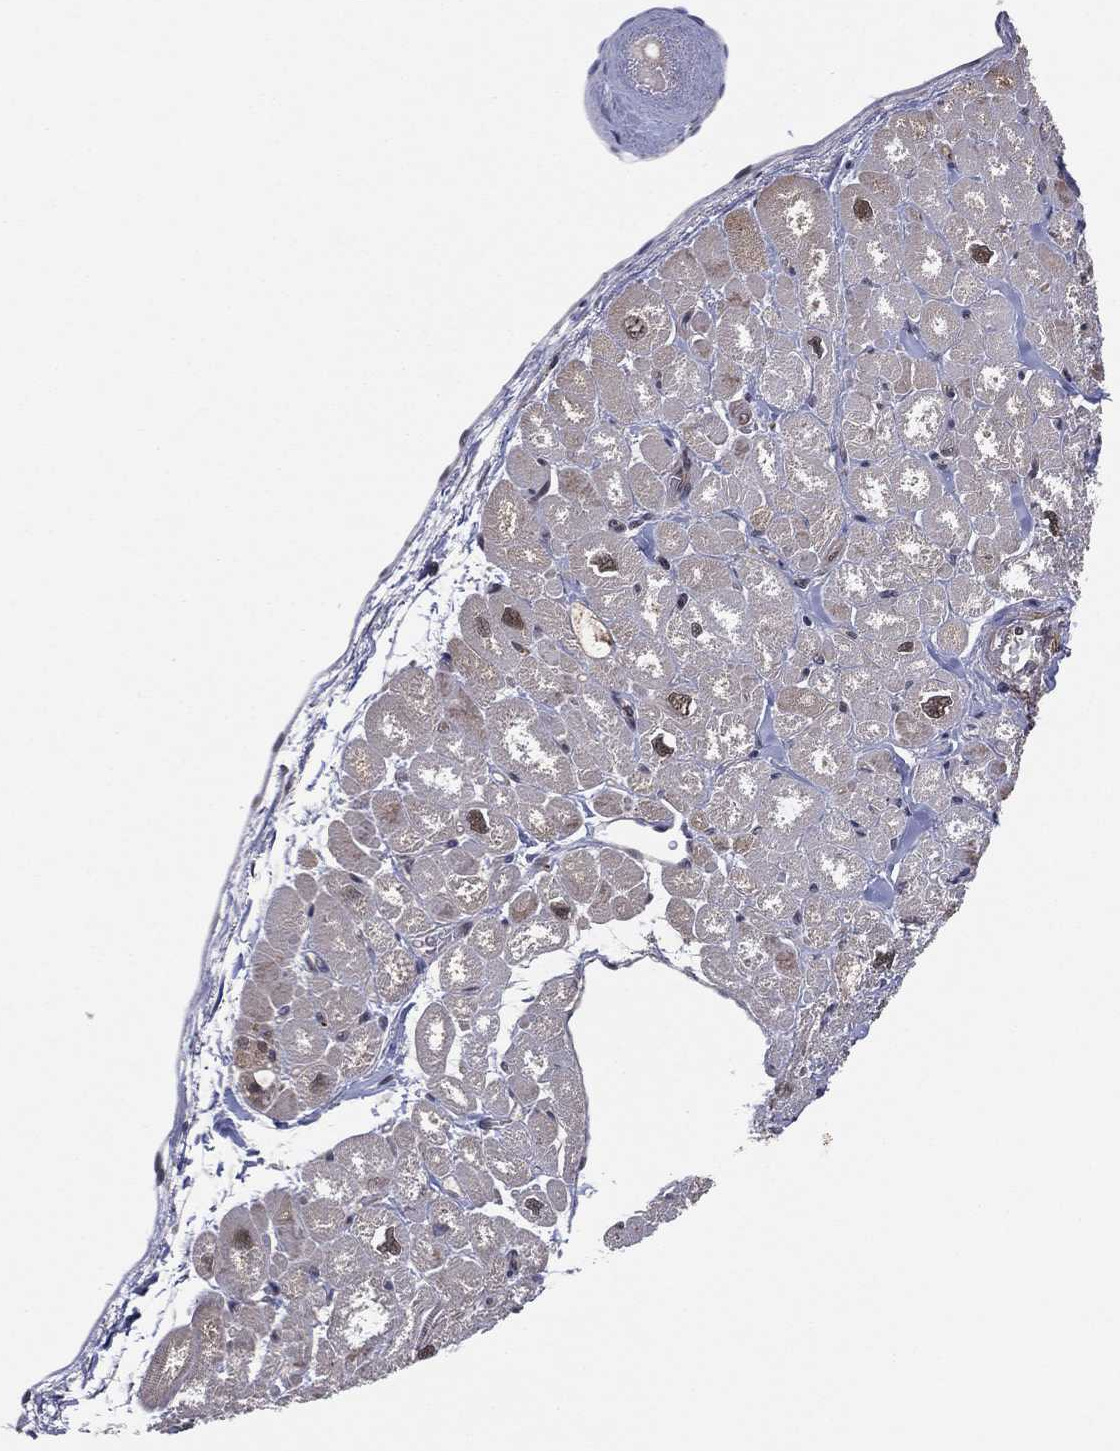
{"staining": {"intensity": "moderate", "quantity": "<25%", "location": "cytoplasmic/membranous,nuclear"}, "tissue": "heart muscle", "cell_type": "Cardiomyocytes", "image_type": "normal", "snomed": [{"axis": "morphology", "description": "Normal tissue, NOS"}, {"axis": "topography", "description": "Heart"}], "caption": "The photomicrograph demonstrates a brown stain indicating the presence of a protein in the cytoplasmic/membranous,nuclear of cardiomyocytes in heart muscle.", "gene": "ICOSLG", "patient": {"sex": "male", "age": 55}}